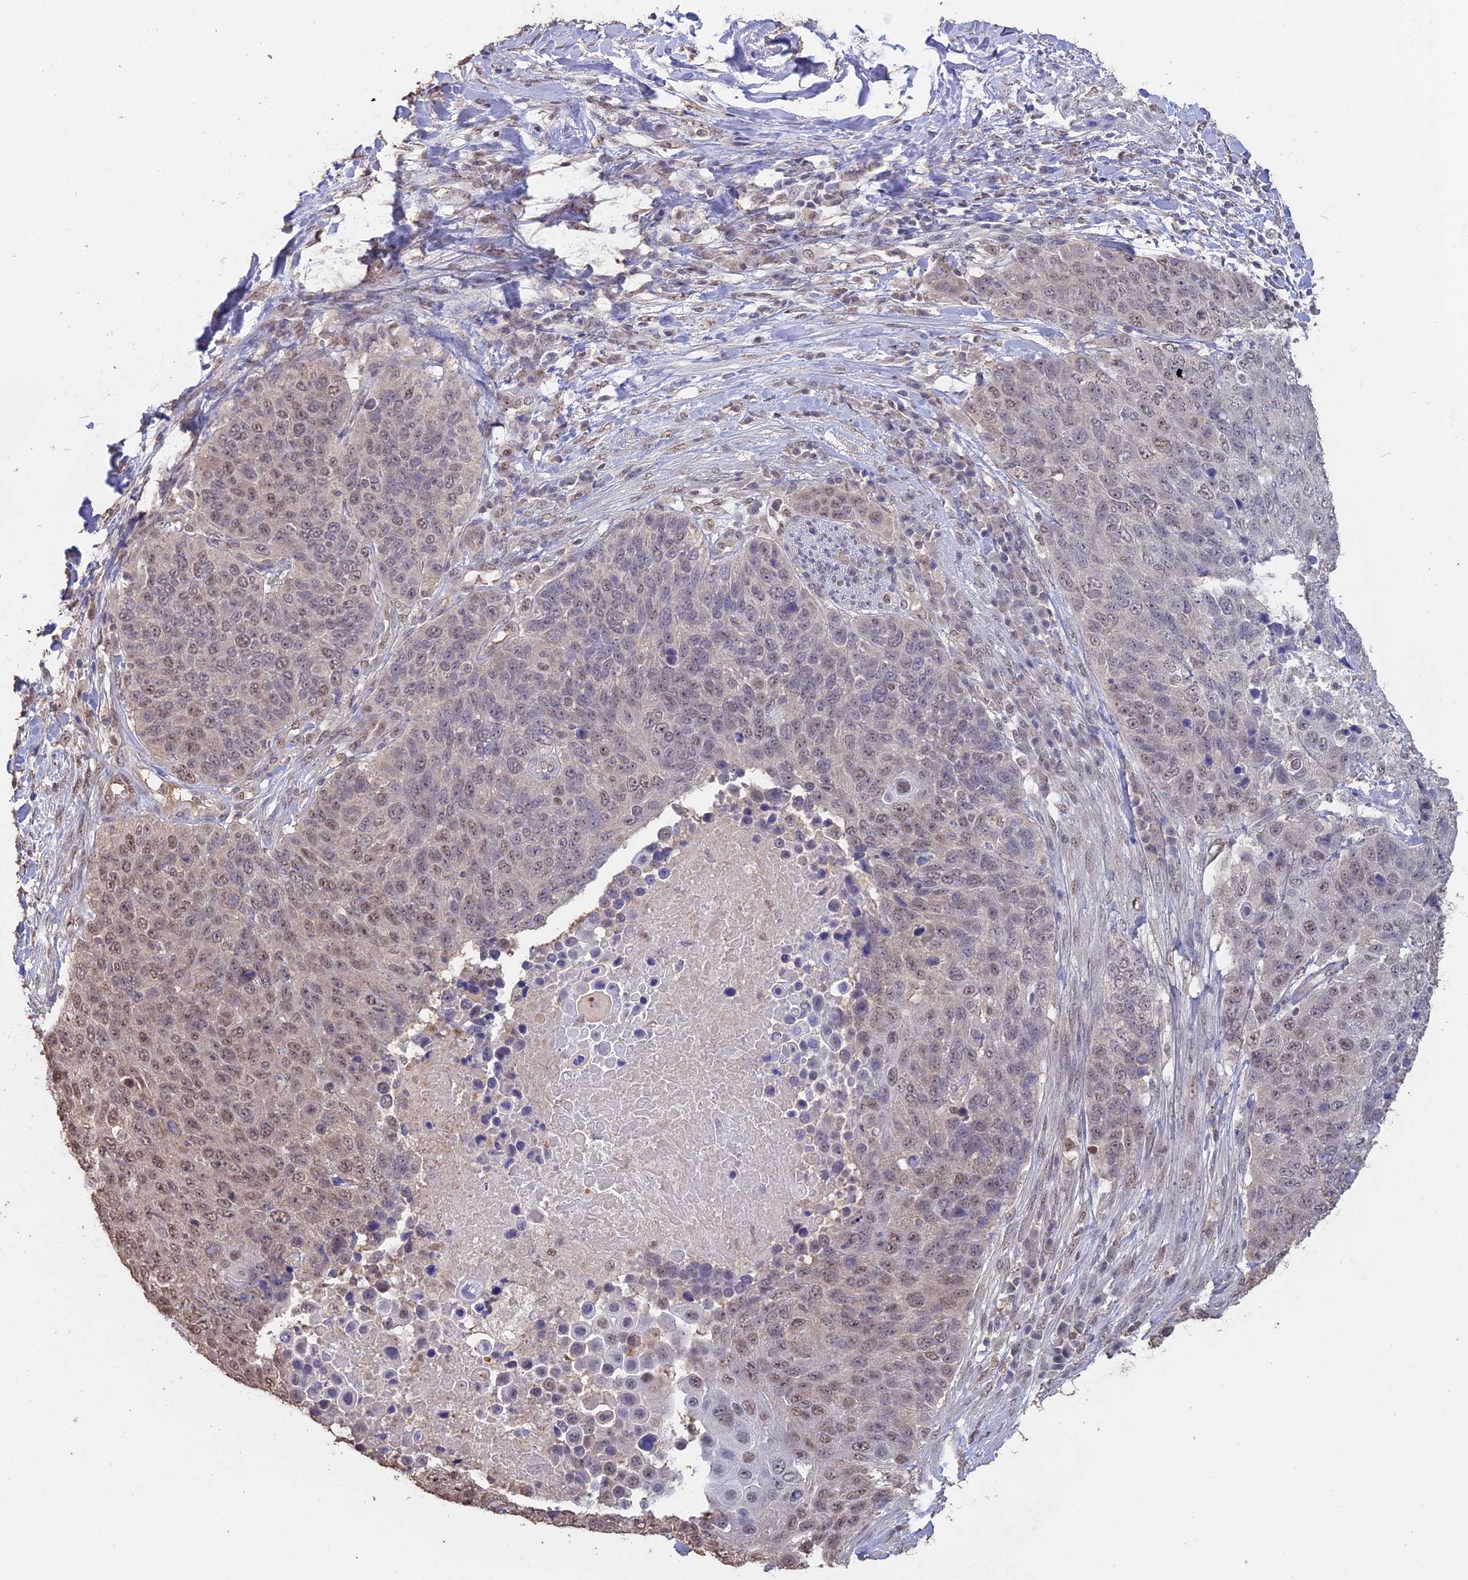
{"staining": {"intensity": "weak", "quantity": "25%-75%", "location": "nuclear"}, "tissue": "lung cancer", "cell_type": "Tumor cells", "image_type": "cancer", "snomed": [{"axis": "morphology", "description": "Normal tissue, NOS"}, {"axis": "morphology", "description": "Squamous cell carcinoma, NOS"}, {"axis": "topography", "description": "Lymph node"}, {"axis": "topography", "description": "Lung"}], "caption": "Immunohistochemistry of human squamous cell carcinoma (lung) reveals low levels of weak nuclear staining in approximately 25%-75% of tumor cells.", "gene": "PSMC6", "patient": {"sex": "male", "age": 66}}